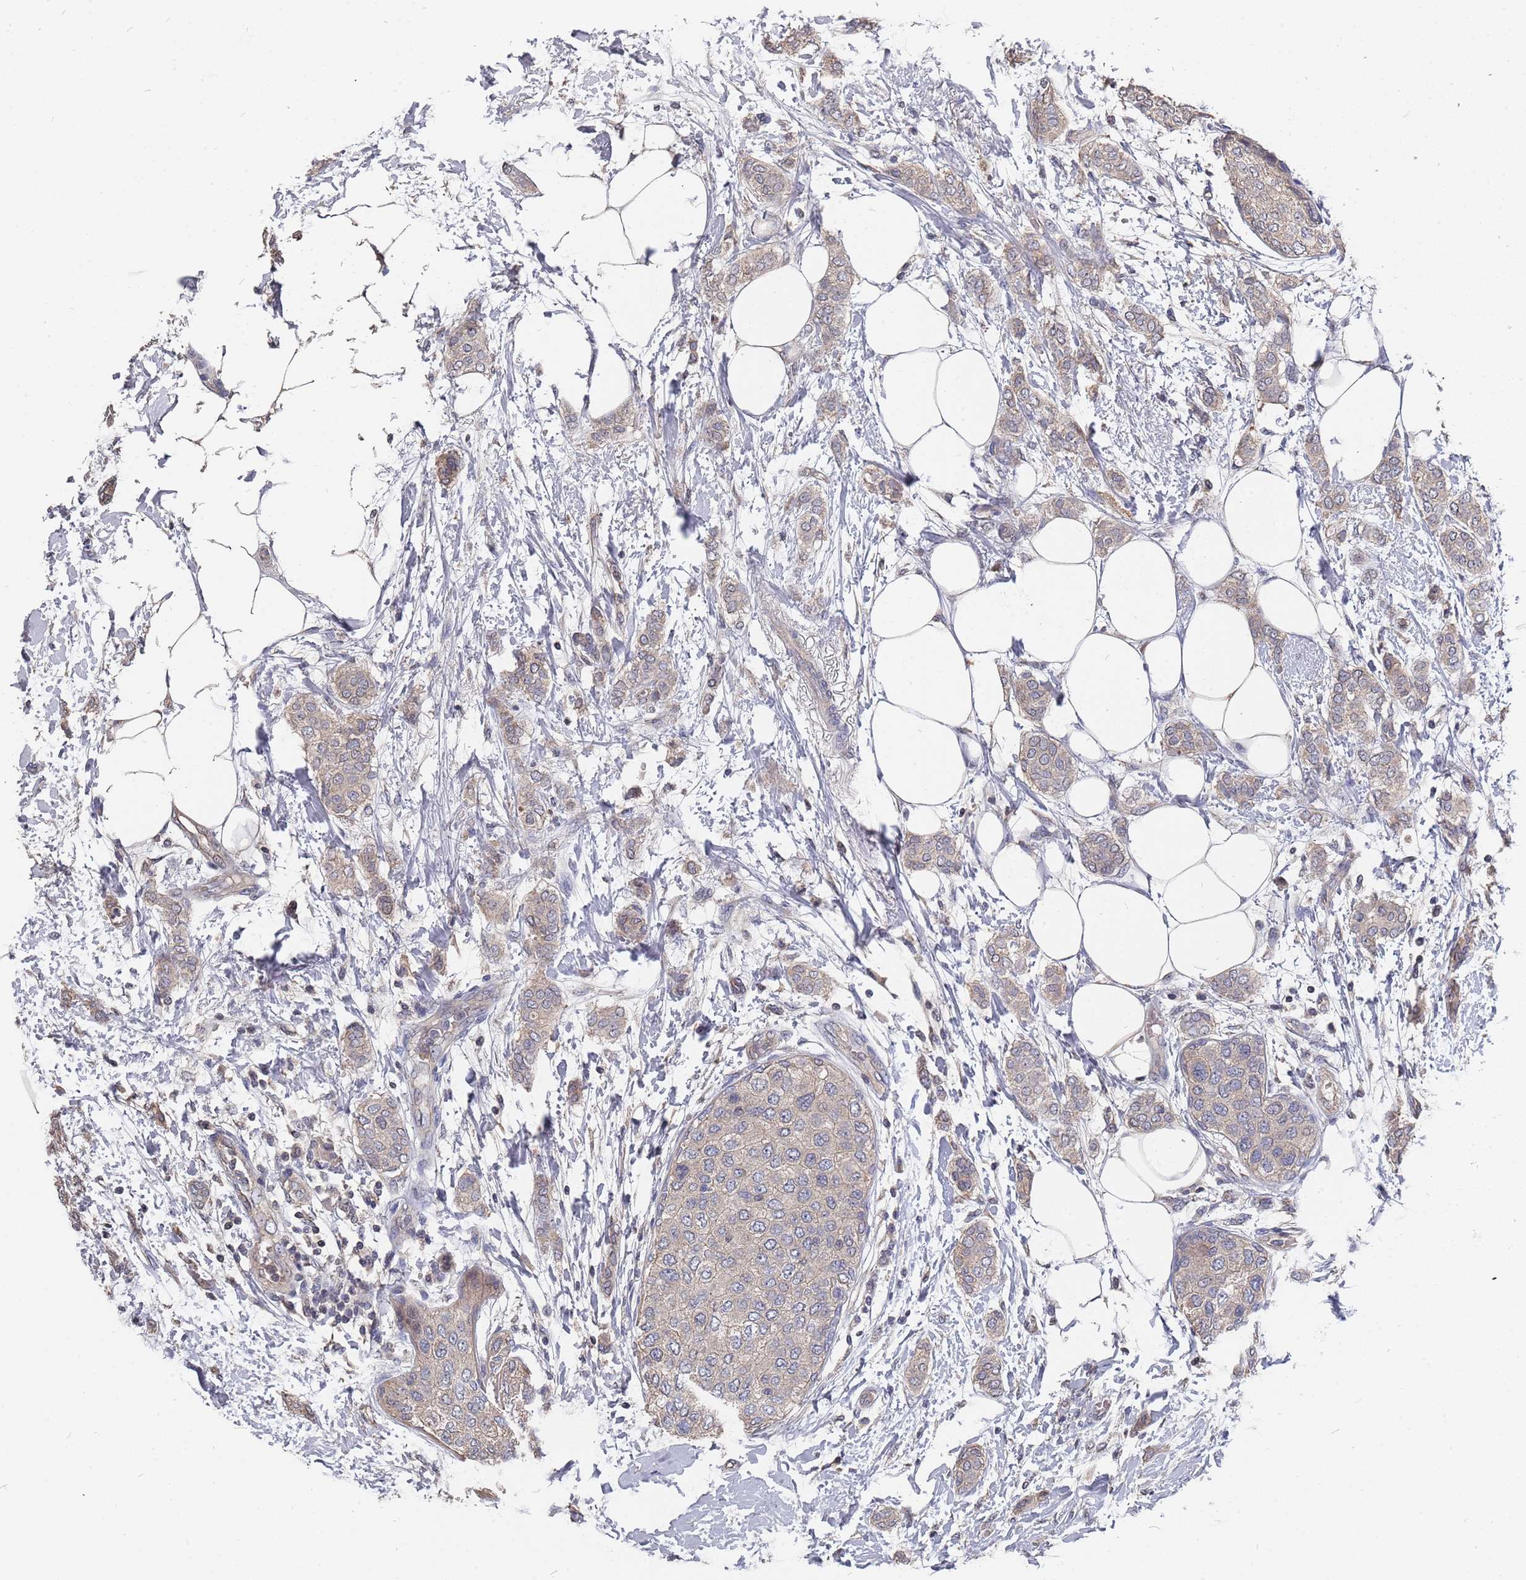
{"staining": {"intensity": "weak", "quantity": ">75%", "location": "cytoplasmic/membranous"}, "tissue": "breast cancer", "cell_type": "Tumor cells", "image_type": "cancer", "snomed": [{"axis": "morphology", "description": "Duct carcinoma"}, {"axis": "topography", "description": "Breast"}], "caption": "Weak cytoplasmic/membranous protein expression is appreciated in about >75% of tumor cells in breast cancer (invasive ductal carcinoma).", "gene": "TCEANC2", "patient": {"sex": "female", "age": 72}}